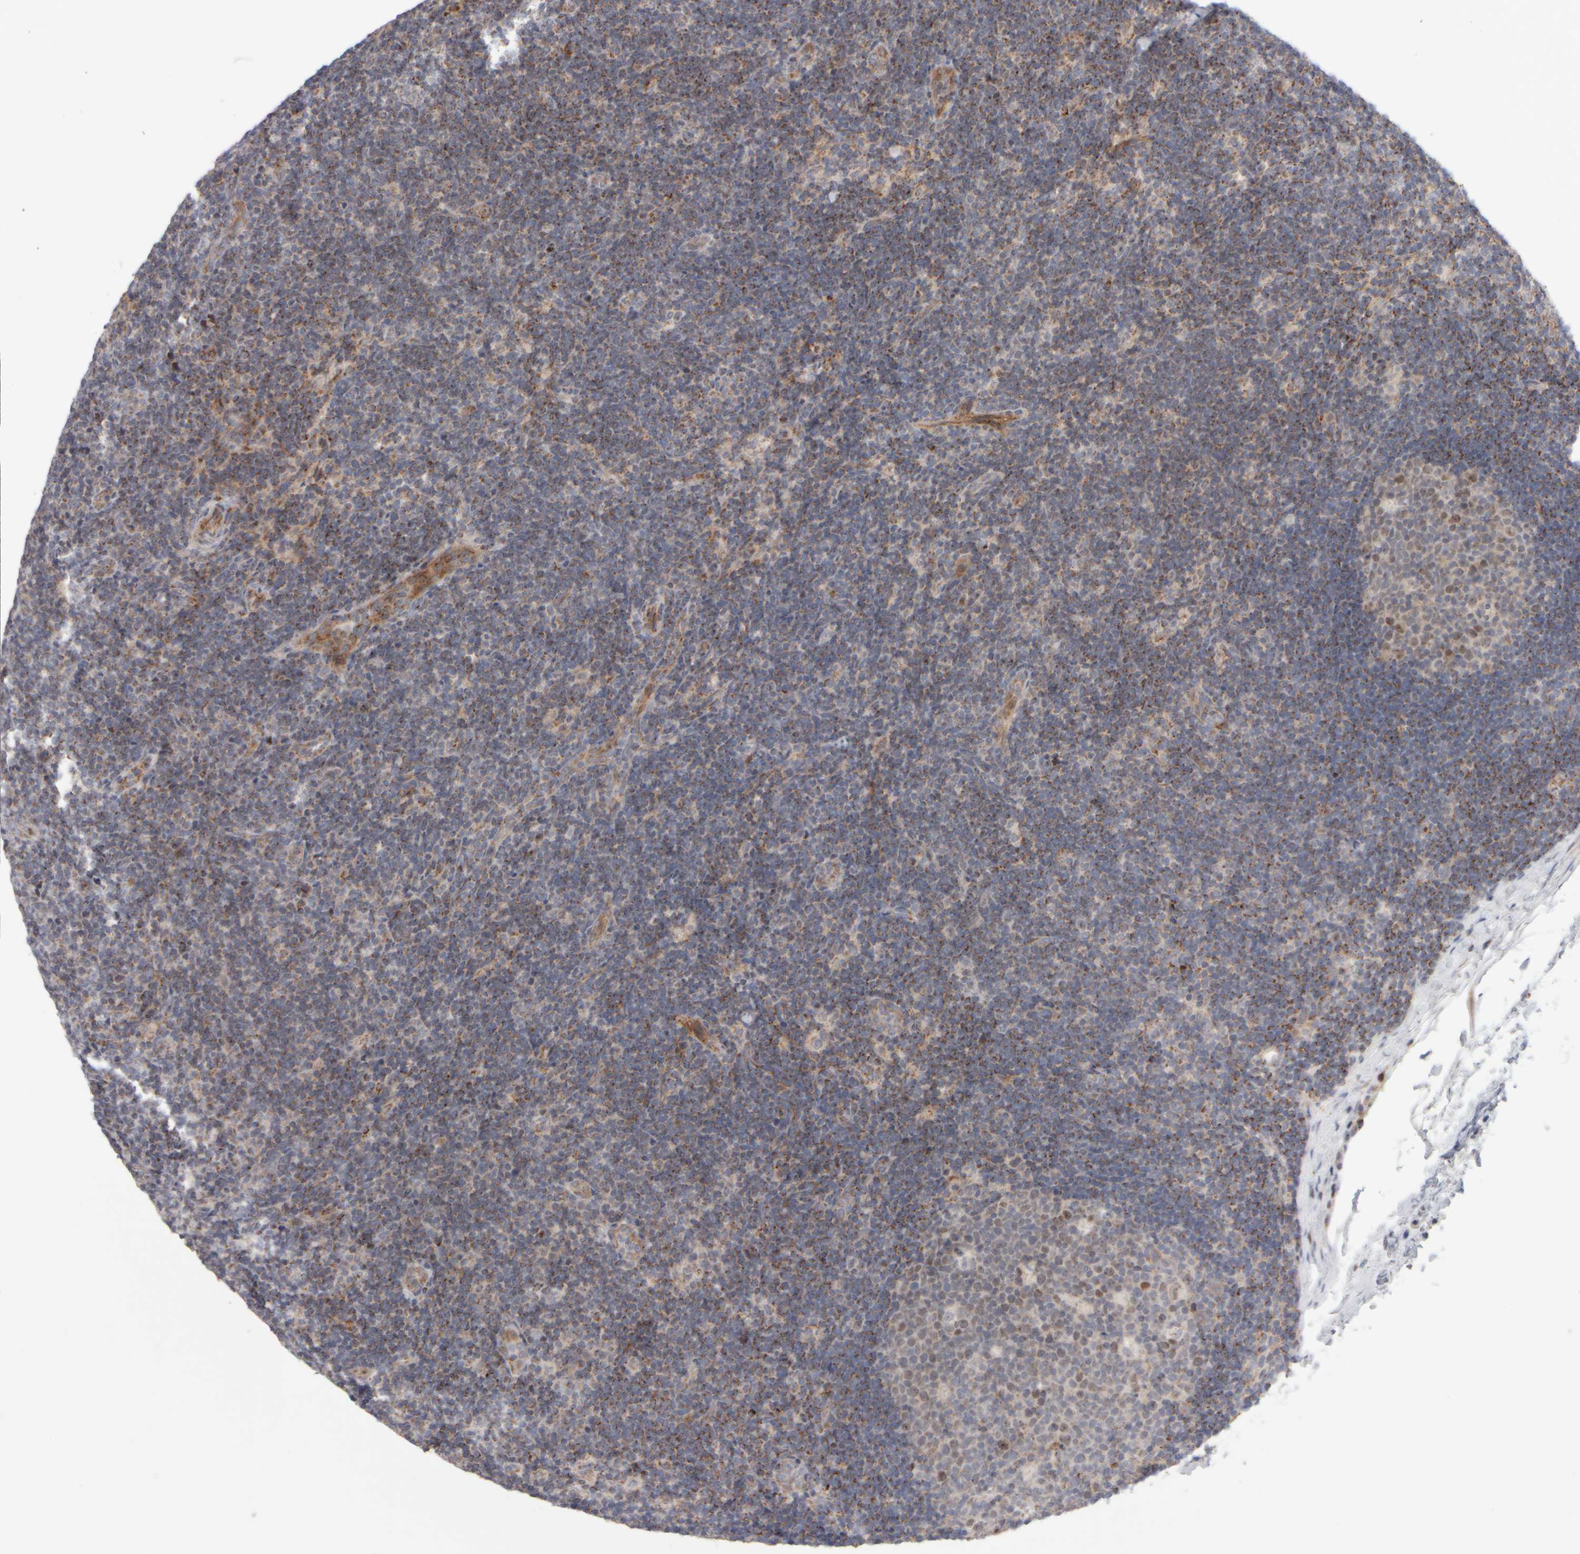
{"staining": {"intensity": "moderate", "quantity": "<25%", "location": "nuclear"}, "tissue": "lymph node", "cell_type": "Germinal center cells", "image_type": "normal", "snomed": [{"axis": "morphology", "description": "Normal tissue, NOS"}, {"axis": "topography", "description": "Lymph node"}], "caption": "A photomicrograph of human lymph node stained for a protein displays moderate nuclear brown staining in germinal center cells. (brown staining indicates protein expression, while blue staining denotes nuclei).", "gene": "CHADL", "patient": {"sex": "female", "age": 22}}